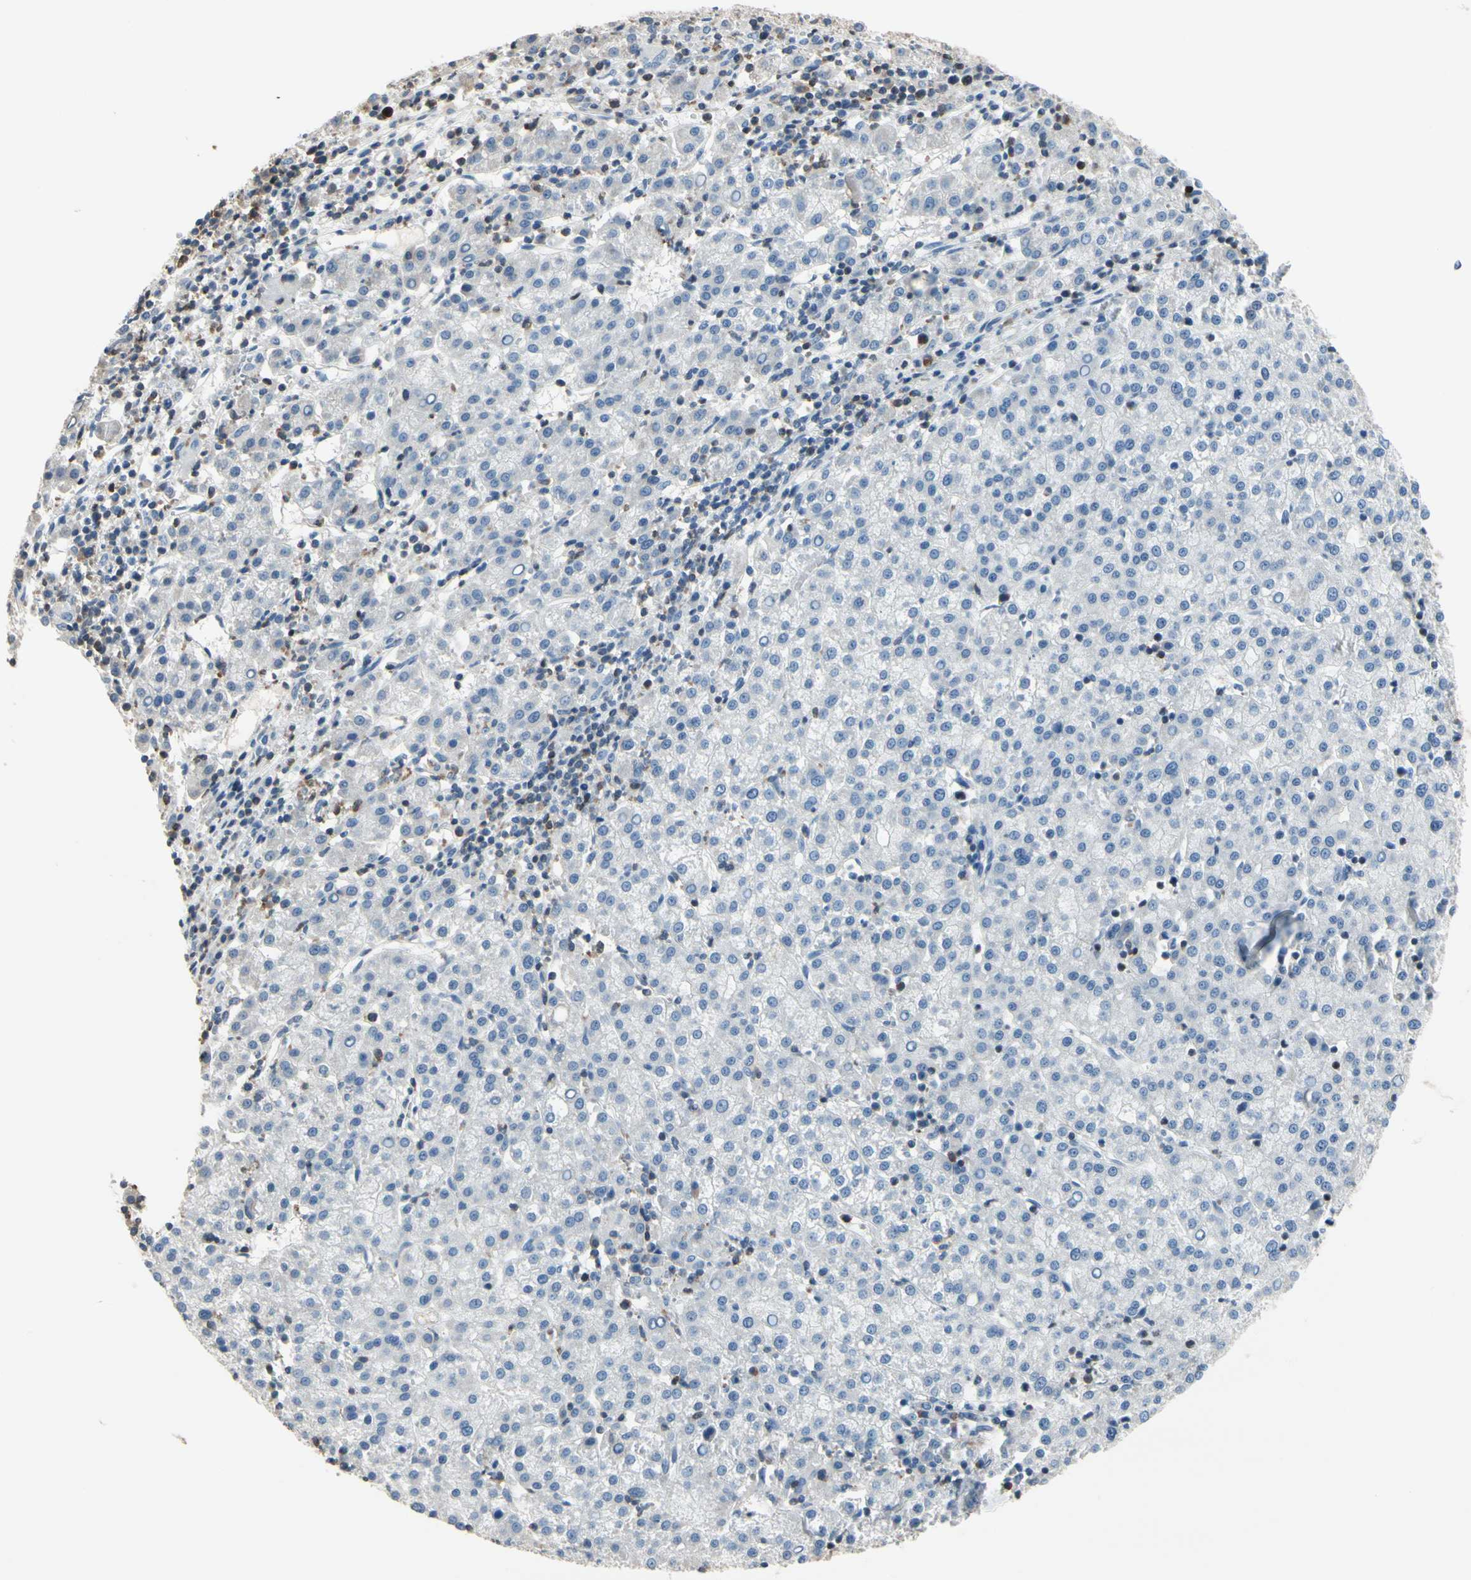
{"staining": {"intensity": "negative", "quantity": "none", "location": "none"}, "tissue": "liver cancer", "cell_type": "Tumor cells", "image_type": "cancer", "snomed": [{"axis": "morphology", "description": "Carcinoma, Hepatocellular, NOS"}, {"axis": "topography", "description": "Liver"}], "caption": "IHC photomicrograph of neoplastic tissue: human hepatocellular carcinoma (liver) stained with DAB (3,3'-diaminobenzidine) reveals no significant protein expression in tumor cells.", "gene": "NFATC2", "patient": {"sex": "female", "age": 58}}